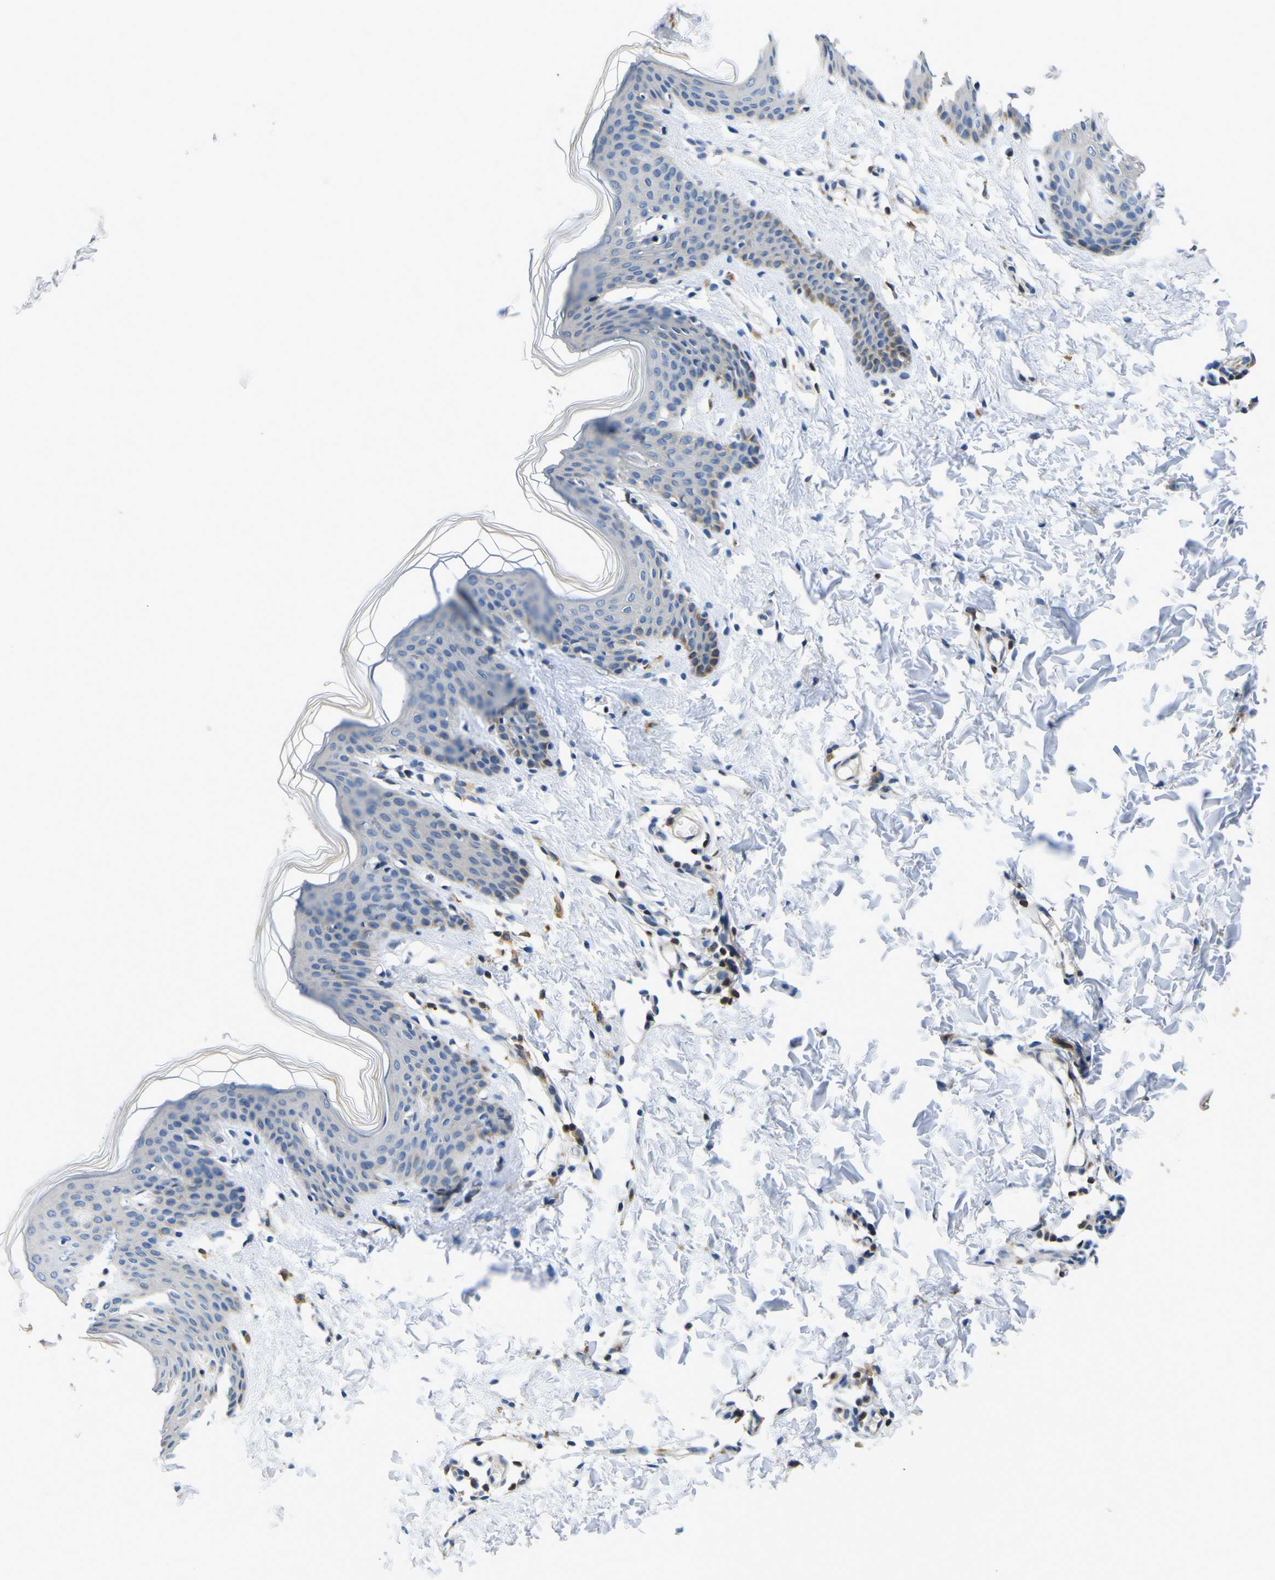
{"staining": {"intensity": "negative", "quantity": "none", "location": "none"}, "tissue": "skin", "cell_type": "Fibroblasts", "image_type": "normal", "snomed": [{"axis": "morphology", "description": "Normal tissue, NOS"}, {"axis": "topography", "description": "Skin"}], "caption": "This is an IHC histopathology image of benign human skin. There is no positivity in fibroblasts.", "gene": "TNIK", "patient": {"sex": "female", "age": 17}}